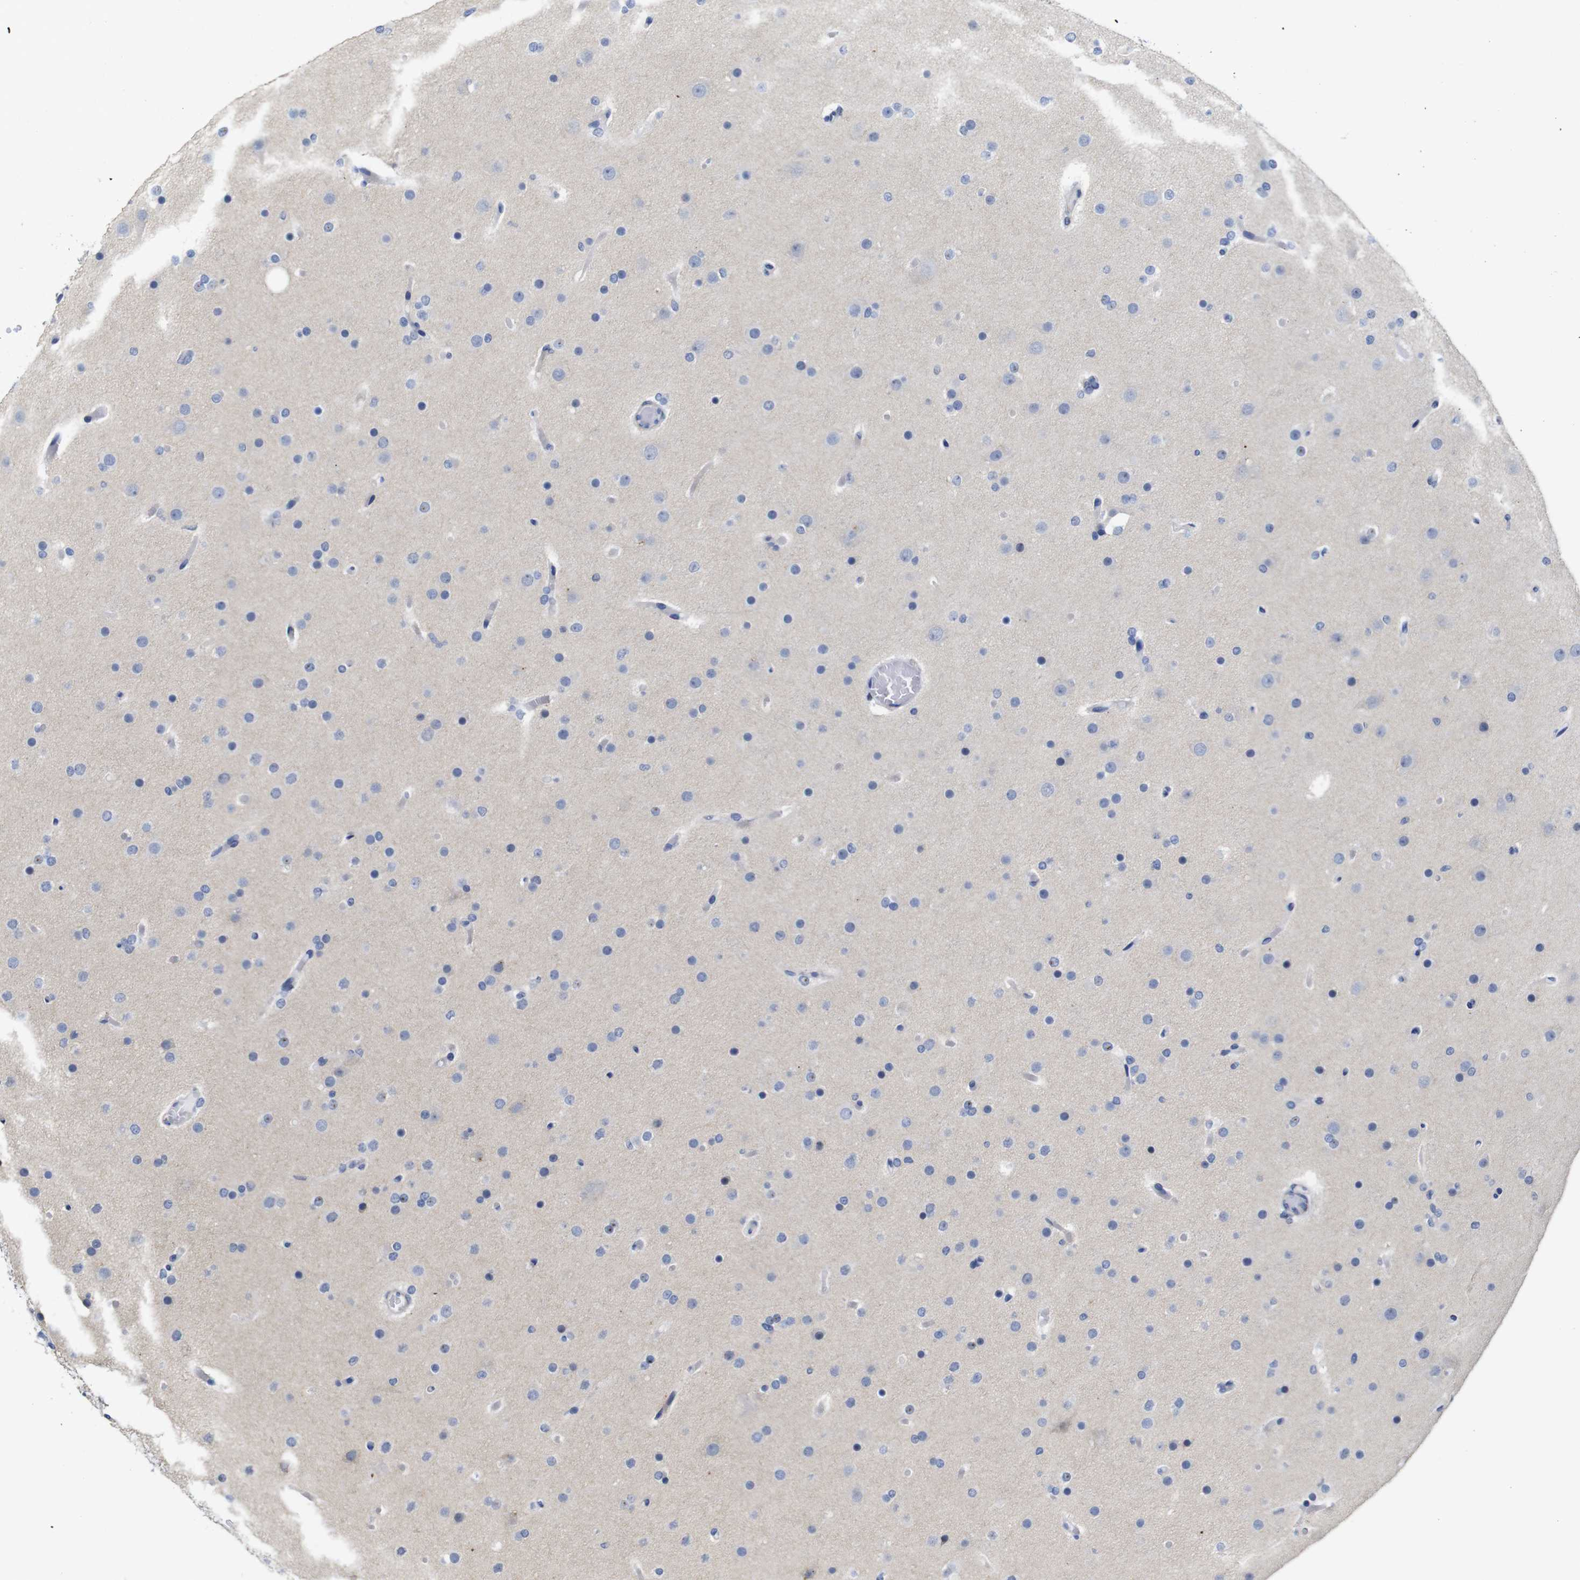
{"staining": {"intensity": "negative", "quantity": "none", "location": "none"}, "tissue": "glioma", "cell_type": "Tumor cells", "image_type": "cancer", "snomed": [{"axis": "morphology", "description": "Glioma, malignant, High grade"}, {"axis": "topography", "description": "Cerebral cortex"}], "caption": "High magnification brightfield microscopy of glioma stained with DAB (brown) and counterstained with hematoxylin (blue): tumor cells show no significant expression.", "gene": "TCEAL9", "patient": {"sex": "female", "age": 36}}